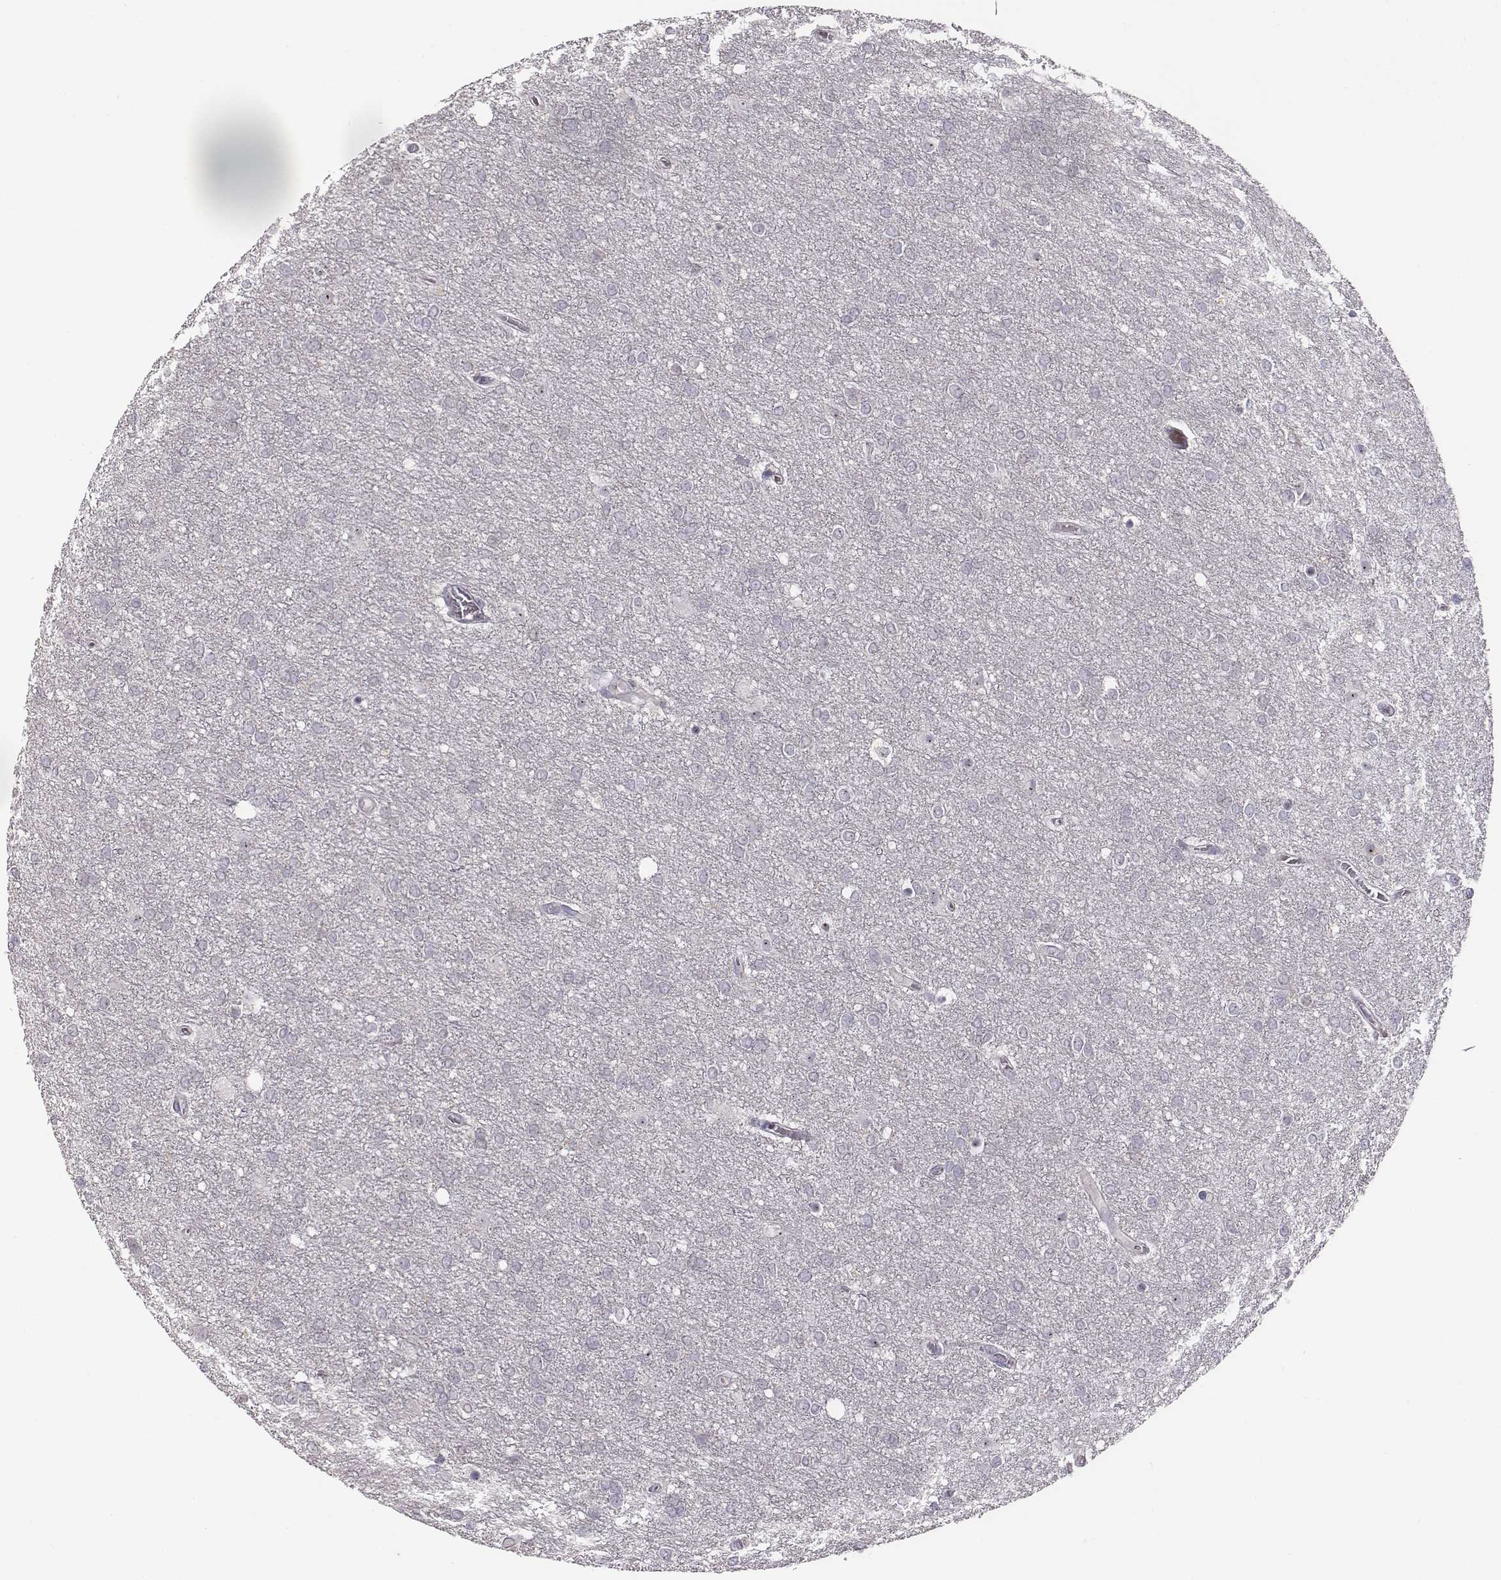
{"staining": {"intensity": "negative", "quantity": "none", "location": "none"}, "tissue": "glioma", "cell_type": "Tumor cells", "image_type": "cancer", "snomed": [{"axis": "morphology", "description": "Glioma, malignant, High grade"}, {"axis": "topography", "description": "Brain"}], "caption": "There is no significant positivity in tumor cells of glioma.", "gene": "NIFK", "patient": {"sex": "female", "age": 61}}